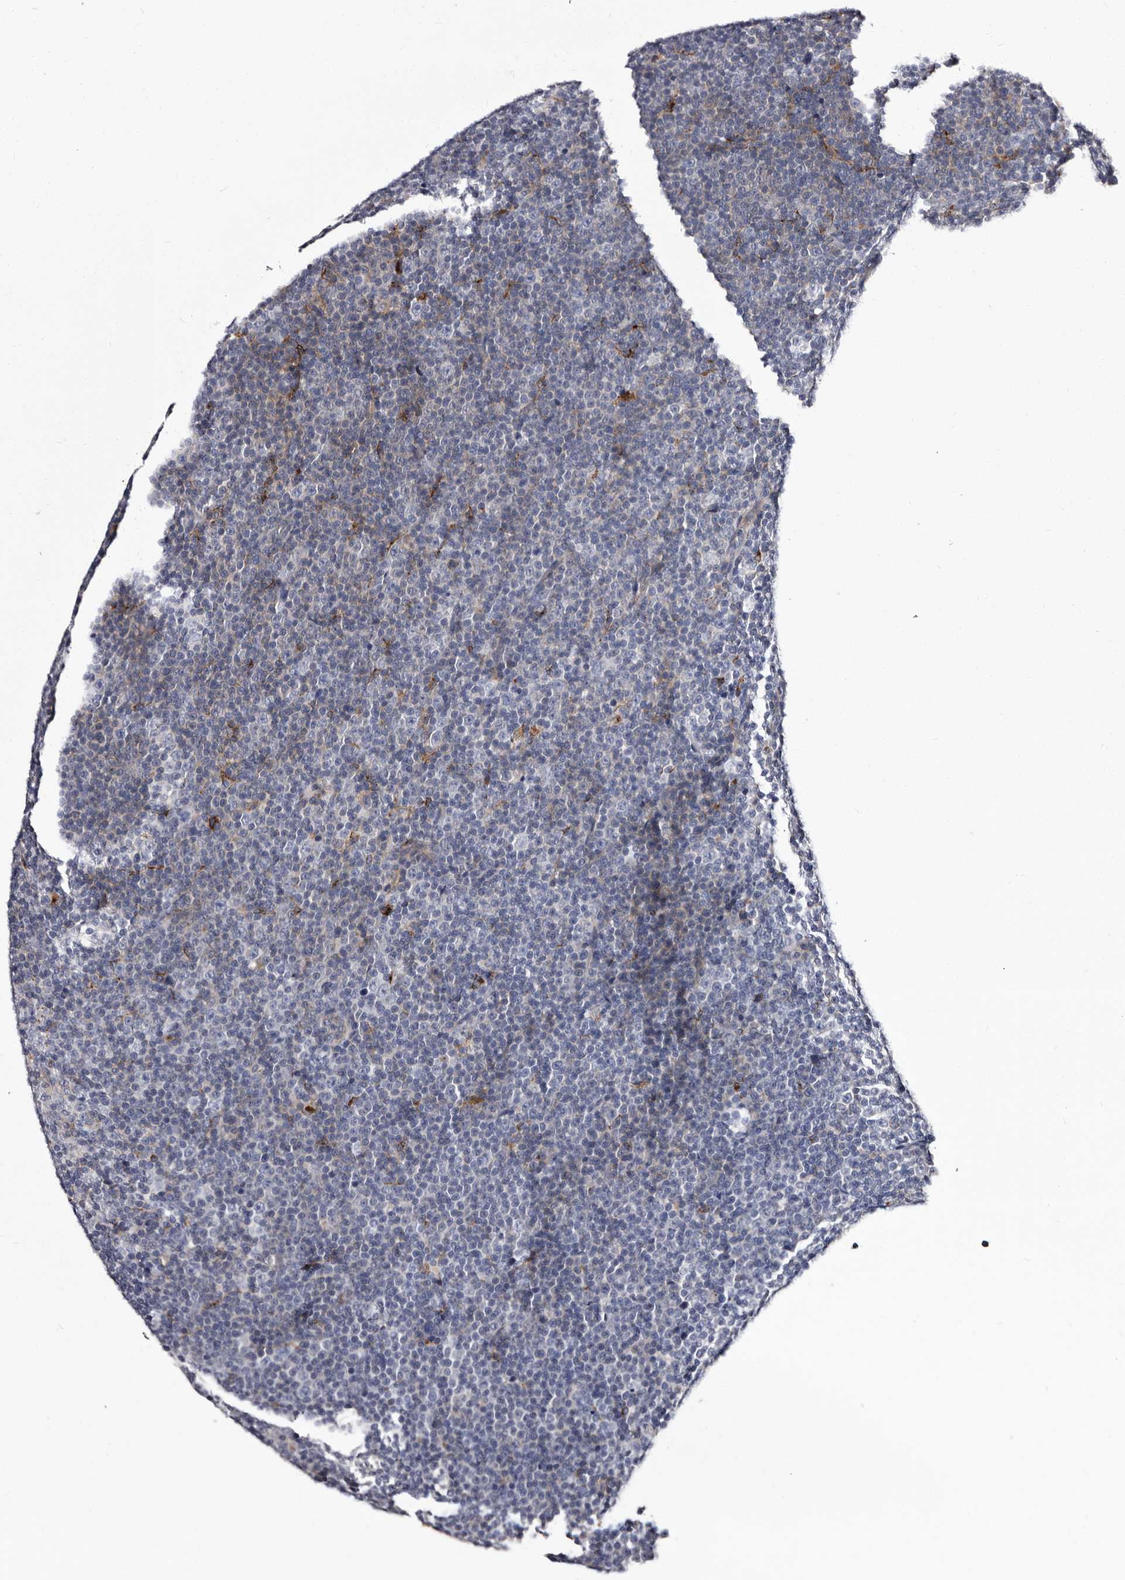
{"staining": {"intensity": "negative", "quantity": "none", "location": "none"}, "tissue": "lymphoma", "cell_type": "Tumor cells", "image_type": "cancer", "snomed": [{"axis": "morphology", "description": "Malignant lymphoma, non-Hodgkin's type, Low grade"}, {"axis": "topography", "description": "Lymph node"}], "caption": "Immunohistochemical staining of low-grade malignant lymphoma, non-Hodgkin's type exhibits no significant positivity in tumor cells. (DAB immunohistochemistry, high magnification).", "gene": "AUNIP", "patient": {"sex": "female", "age": 67}}